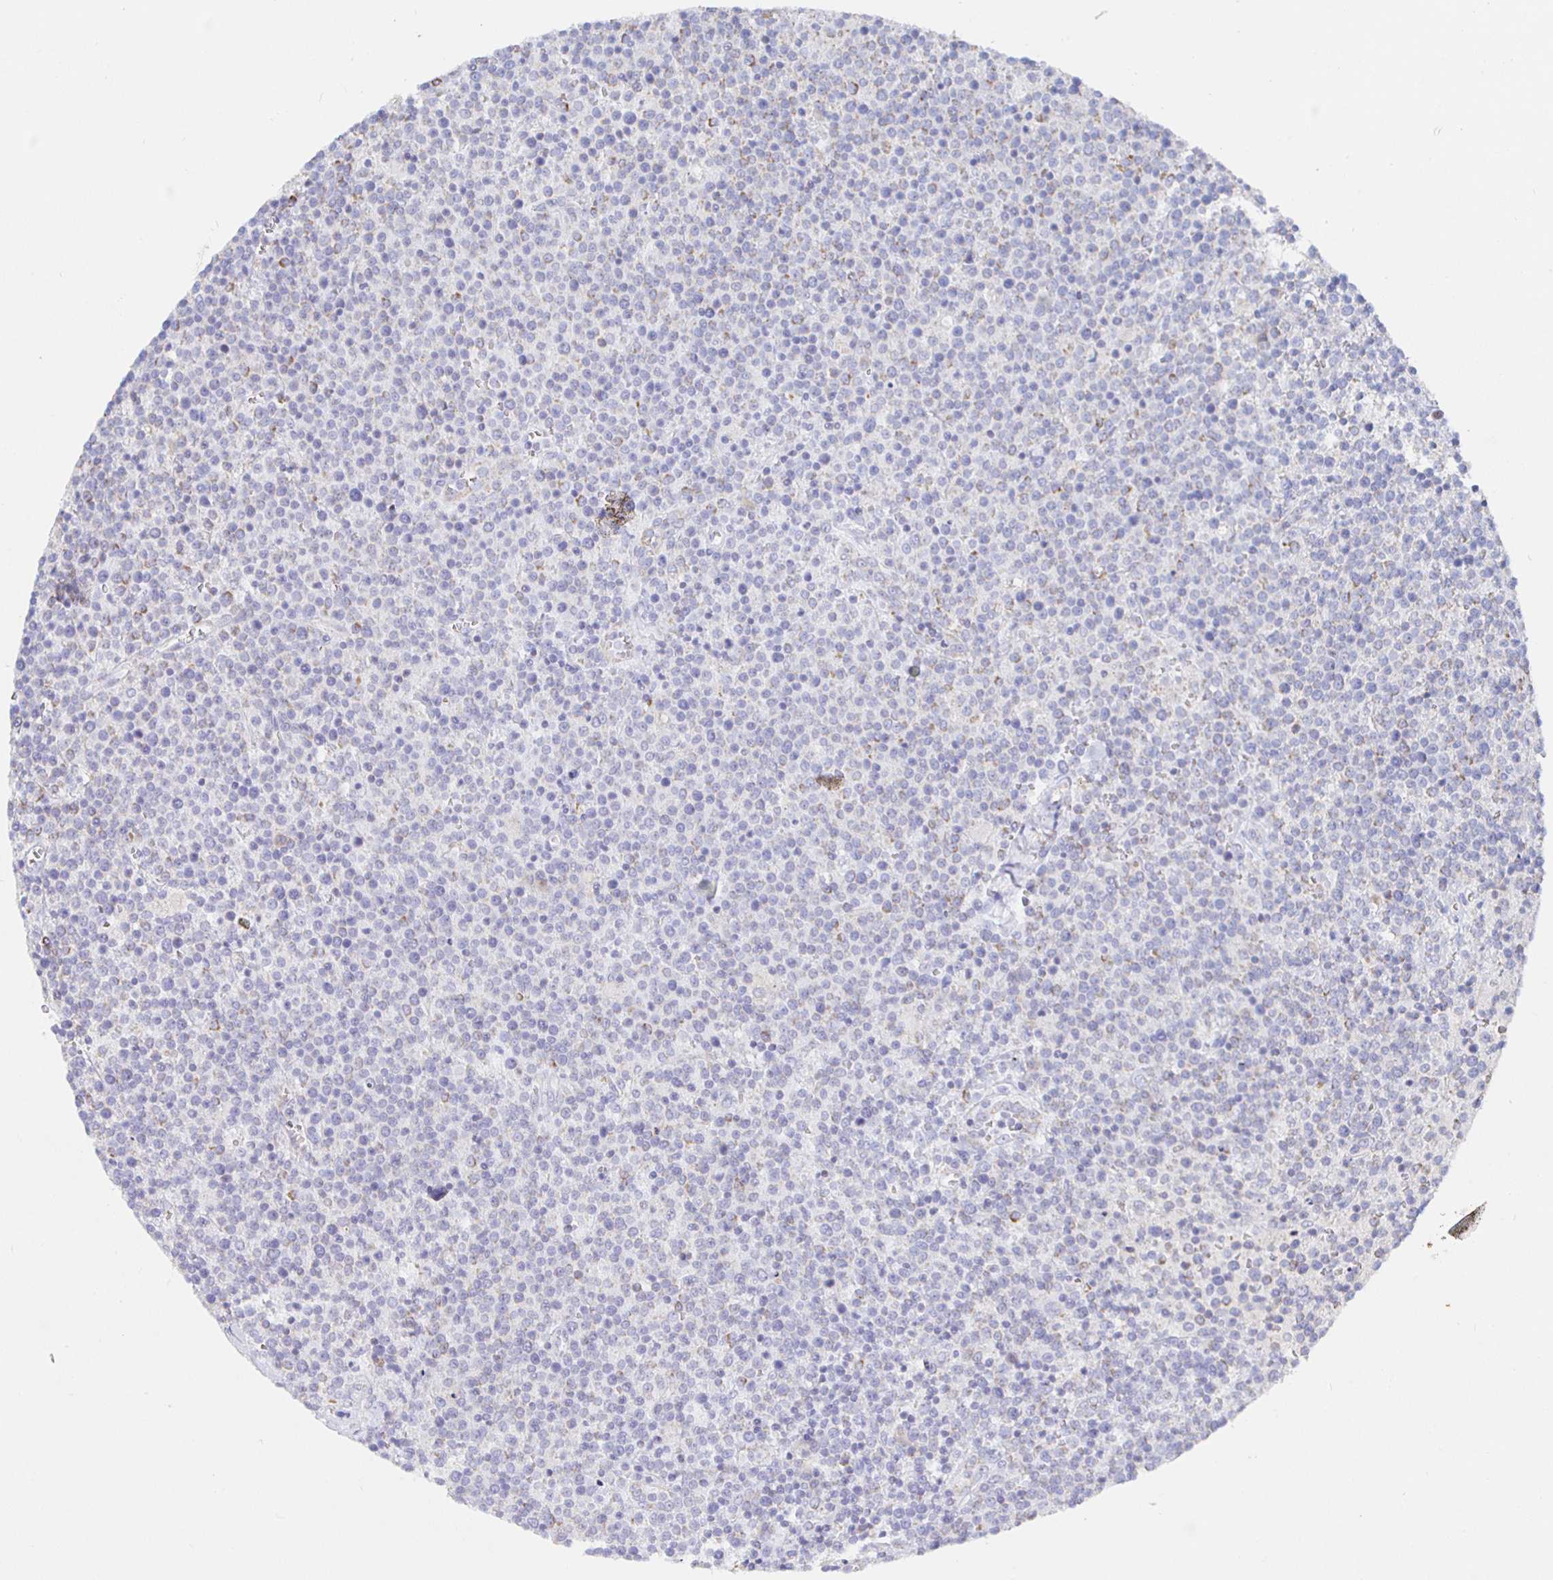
{"staining": {"intensity": "negative", "quantity": "none", "location": "none"}, "tissue": "lymphoma", "cell_type": "Tumor cells", "image_type": "cancer", "snomed": [{"axis": "morphology", "description": "Malignant lymphoma, non-Hodgkin's type, High grade"}, {"axis": "topography", "description": "Lymph node"}], "caption": "This is an immunohistochemistry image of lymphoma. There is no staining in tumor cells.", "gene": "SYNGR4", "patient": {"sex": "male", "age": 61}}